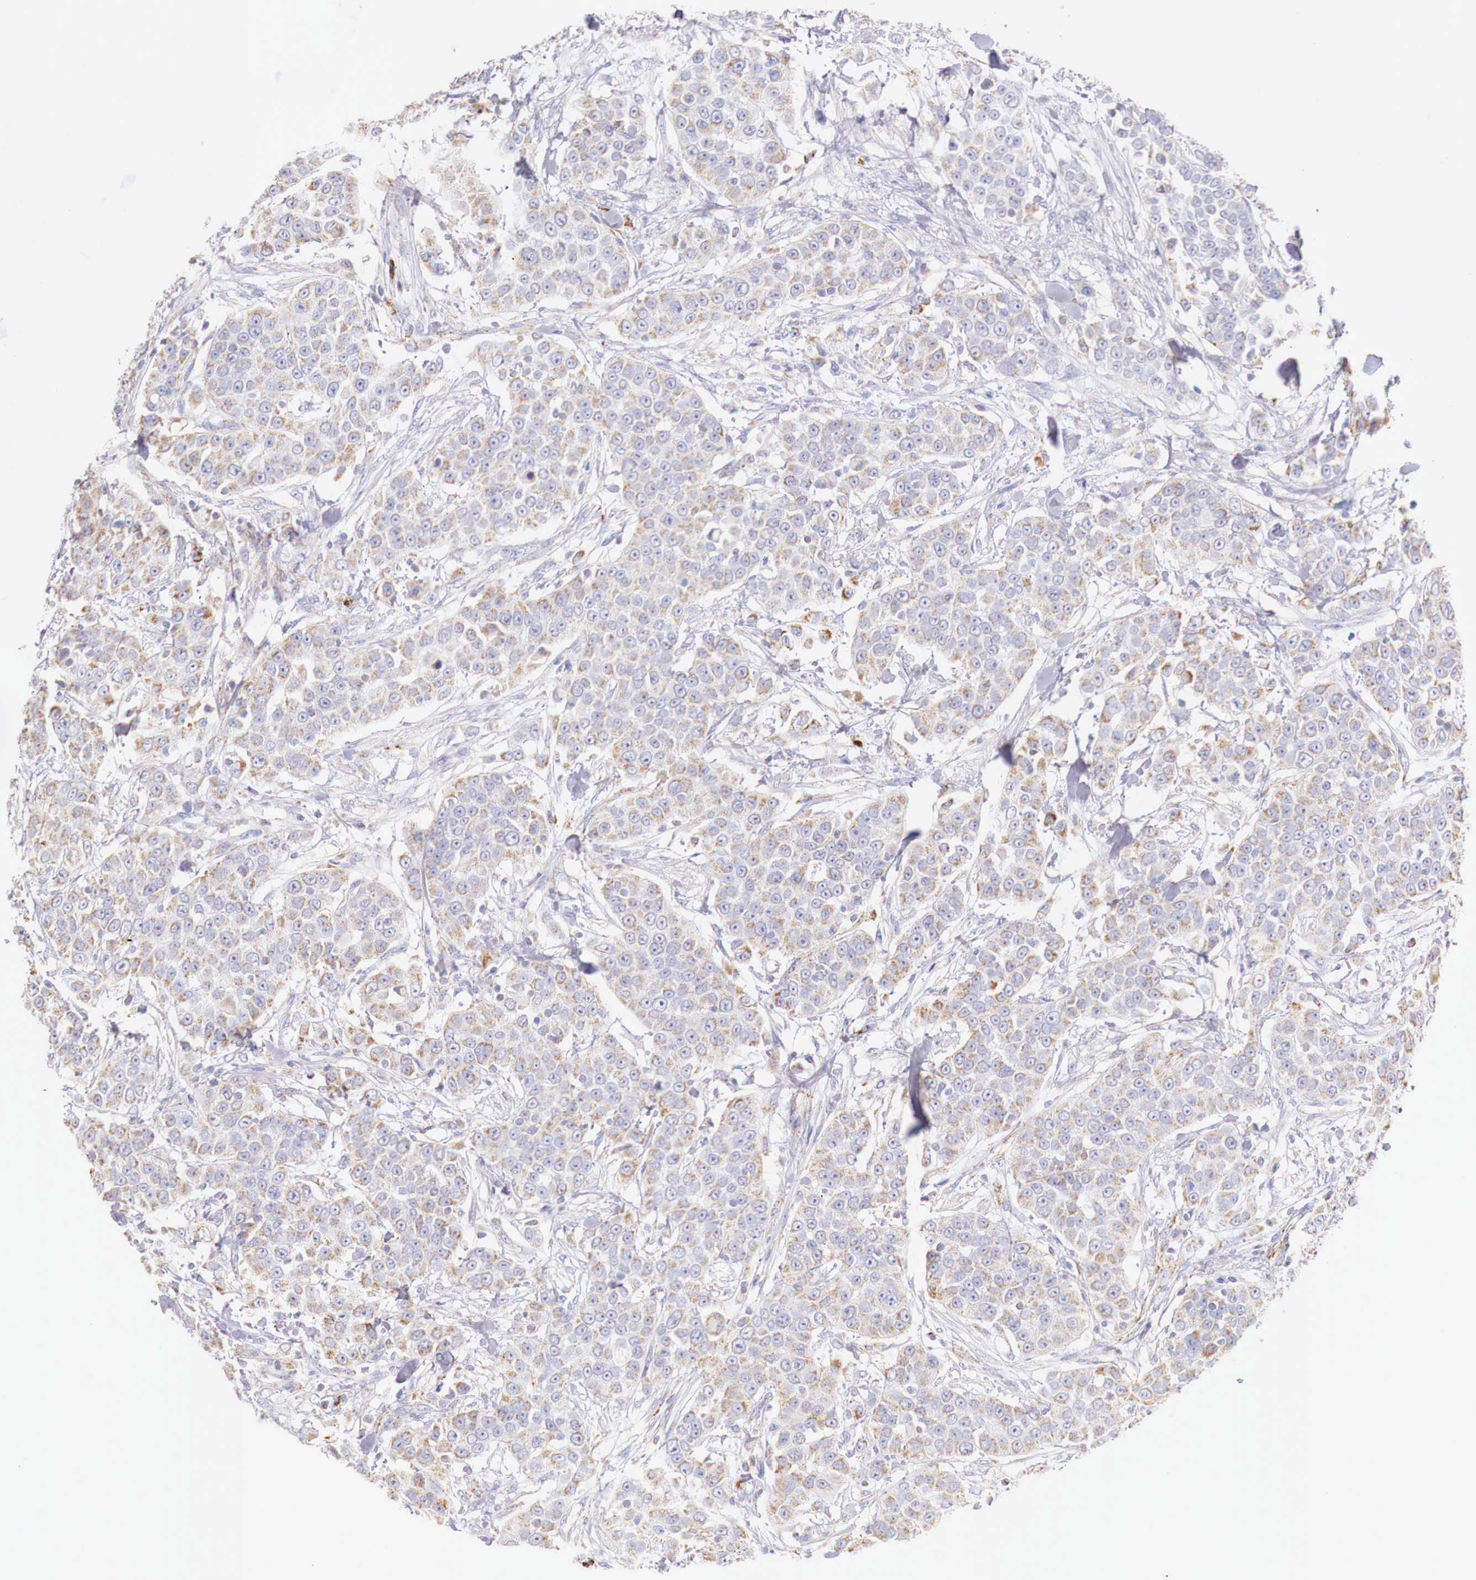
{"staining": {"intensity": "moderate", "quantity": "25%-75%", "location": "cytoplasmic/membranous"}, "tissue": "urothelial cancer", "cell_type": "Tumor cells", "image_type": "cancer", "snomed": [{"axis": "morphology", "description": "Urothelial carcinoma, High grade"}, {"axis": "topography", "description": "Urinary bladder"}], "caption": "A brown stain shows moderate cytoplasmic/membranous expression of a protein in urothelial cancer tumor cells.", "gene": "IDH3G", "patient": {"sex": "female", "age": 80}}